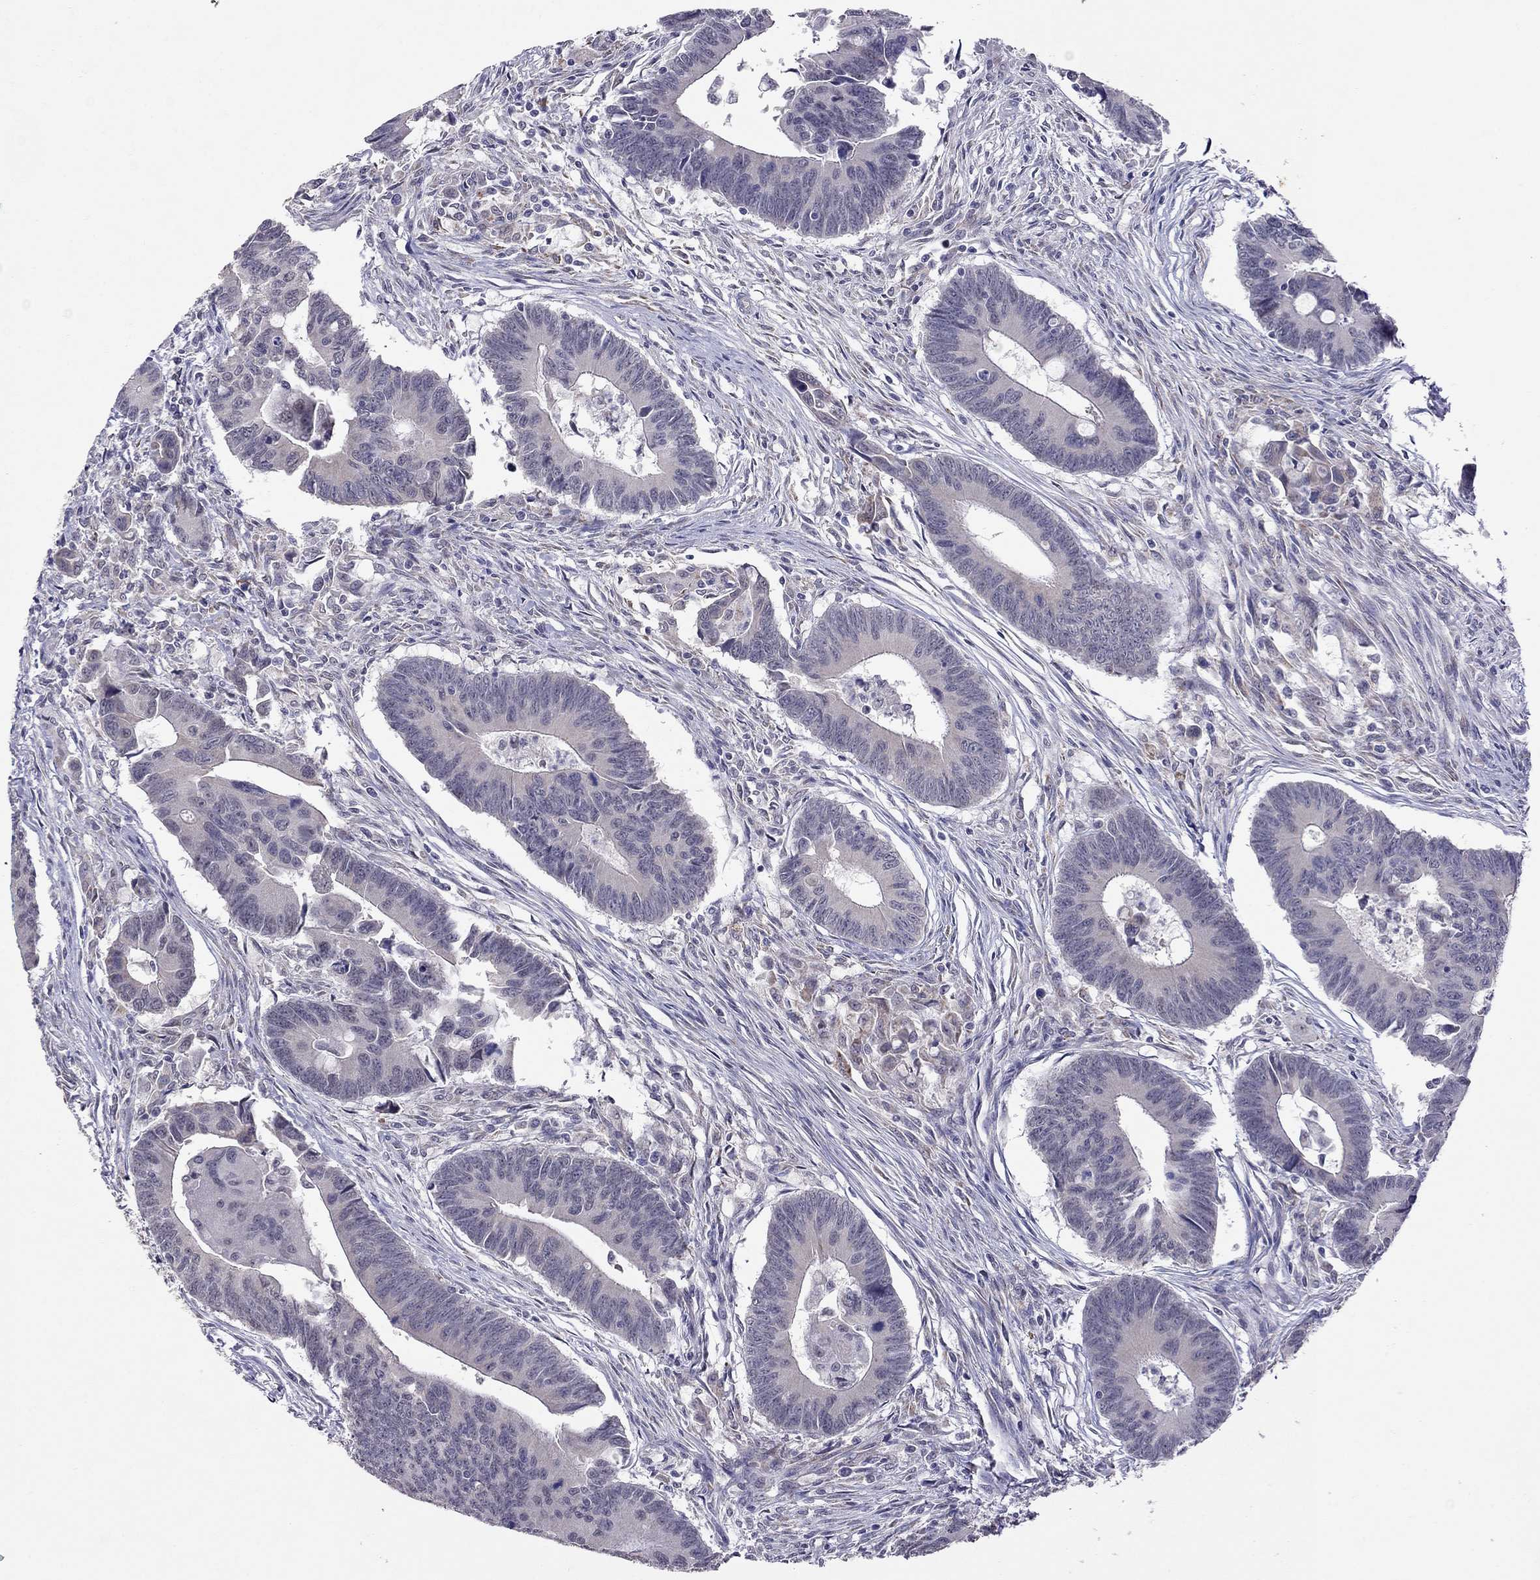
{"staining": {"intensity": "negative", "quantity": "none", "location": "none"}, "tissue": "colorectal cancer", "cell_type": "Tumor cells", "image_type": "cancer", "snomed": [{"axis": "morphology", "description": "Adenocarcinoma, NOS"}, {"axis": "topography", "description": "Rectum"}], "caption": "Tumor cells are negative for protein expression in human colorectal cancer (adenocarcinoma).", "gene": "MYO3B", "patient": {"sex": "male", "age": 67}}